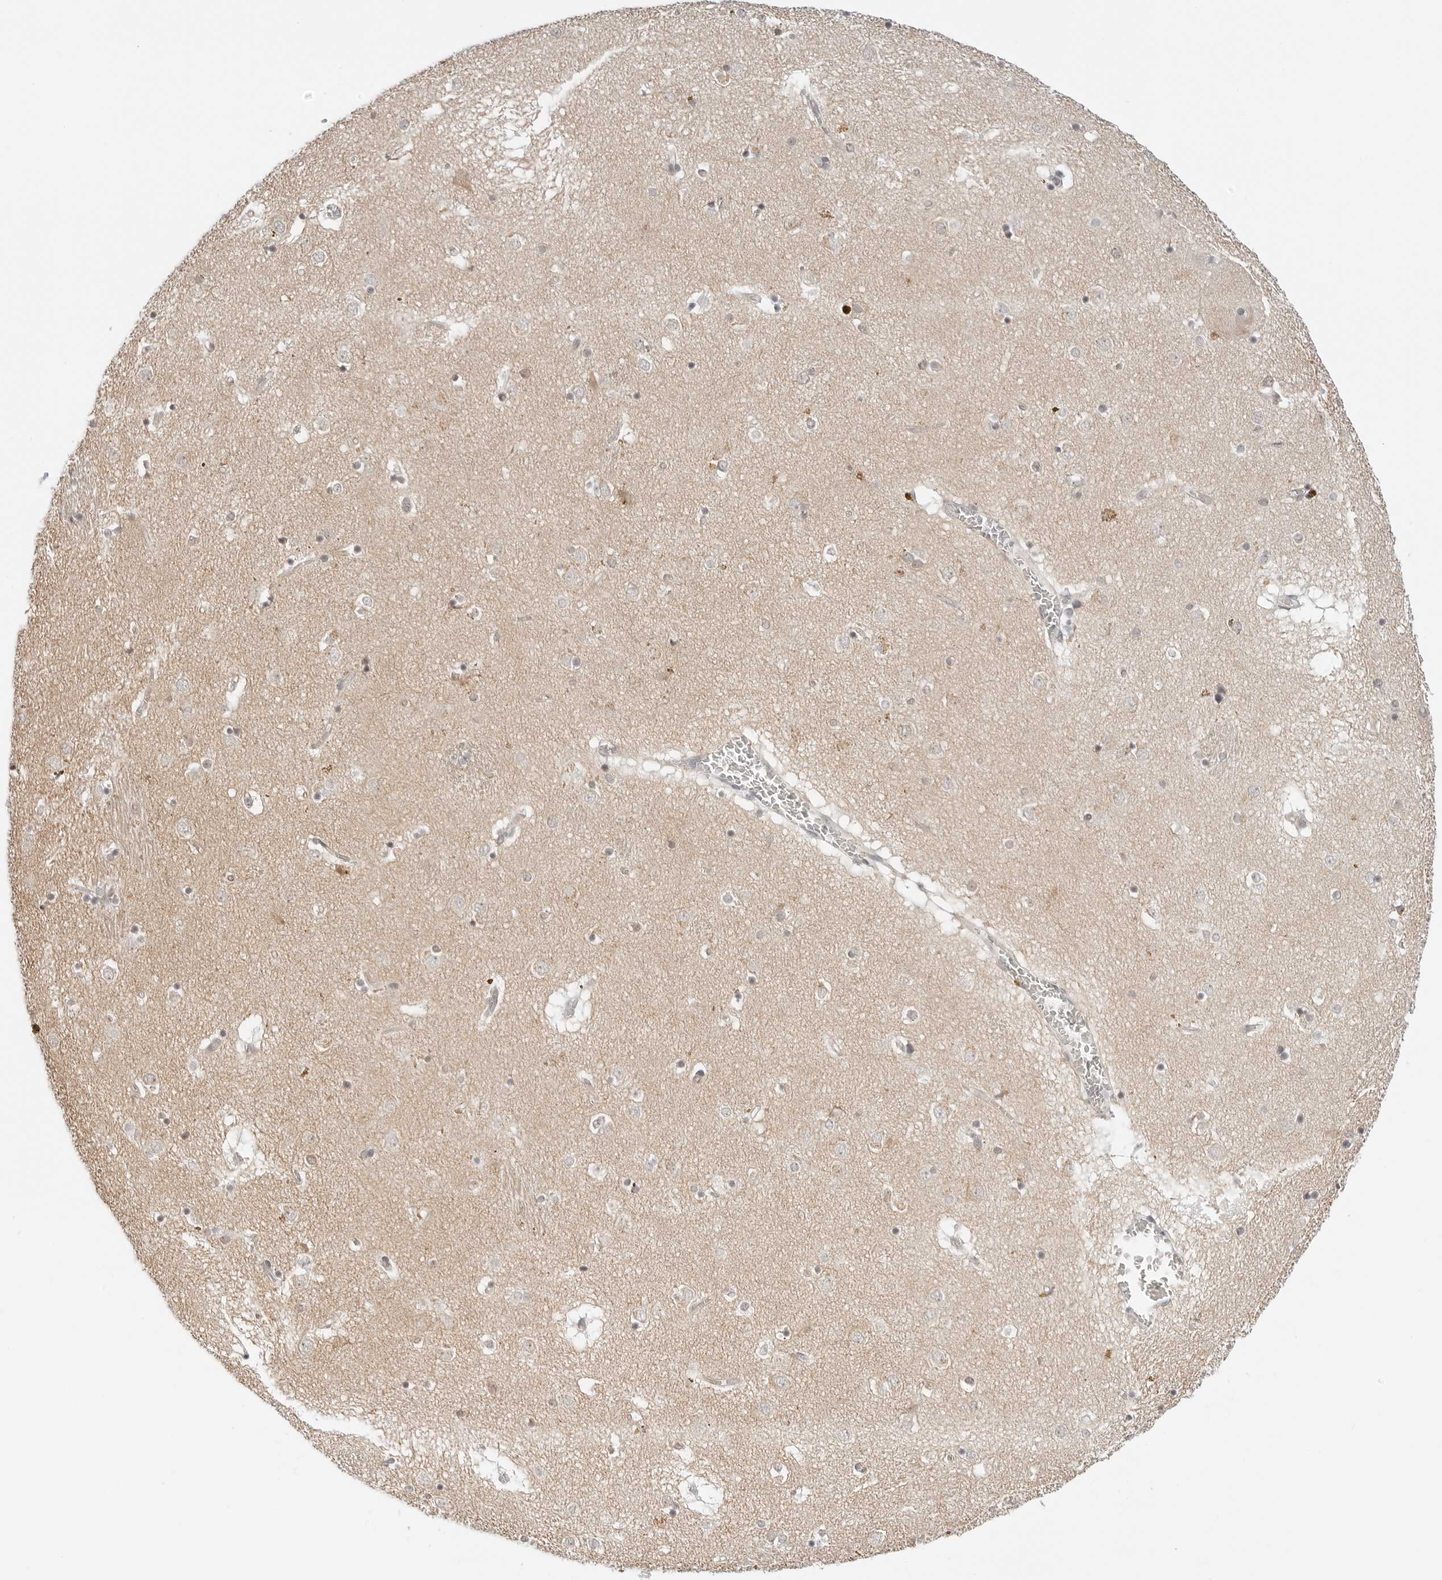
{"staining": {"intensity": "moderate", "quantity": "<25%", "location": "nuclear"}, "tissue": "caudate", "cell_type": "Glial cells", "image_type": "normal", "snomed": [{"axis": "morphology", "description": "Normal tissue, NOS"}, {"axis": "topography", "description": "Lateral ventricle wall"}], "caption": "Glial cells demonstrate moderate nuclear positivity in approximately <25% of cells in unremarkable caudate.", "gene": "TSEN2", "patient": {"sex": "male", "age": 70}}